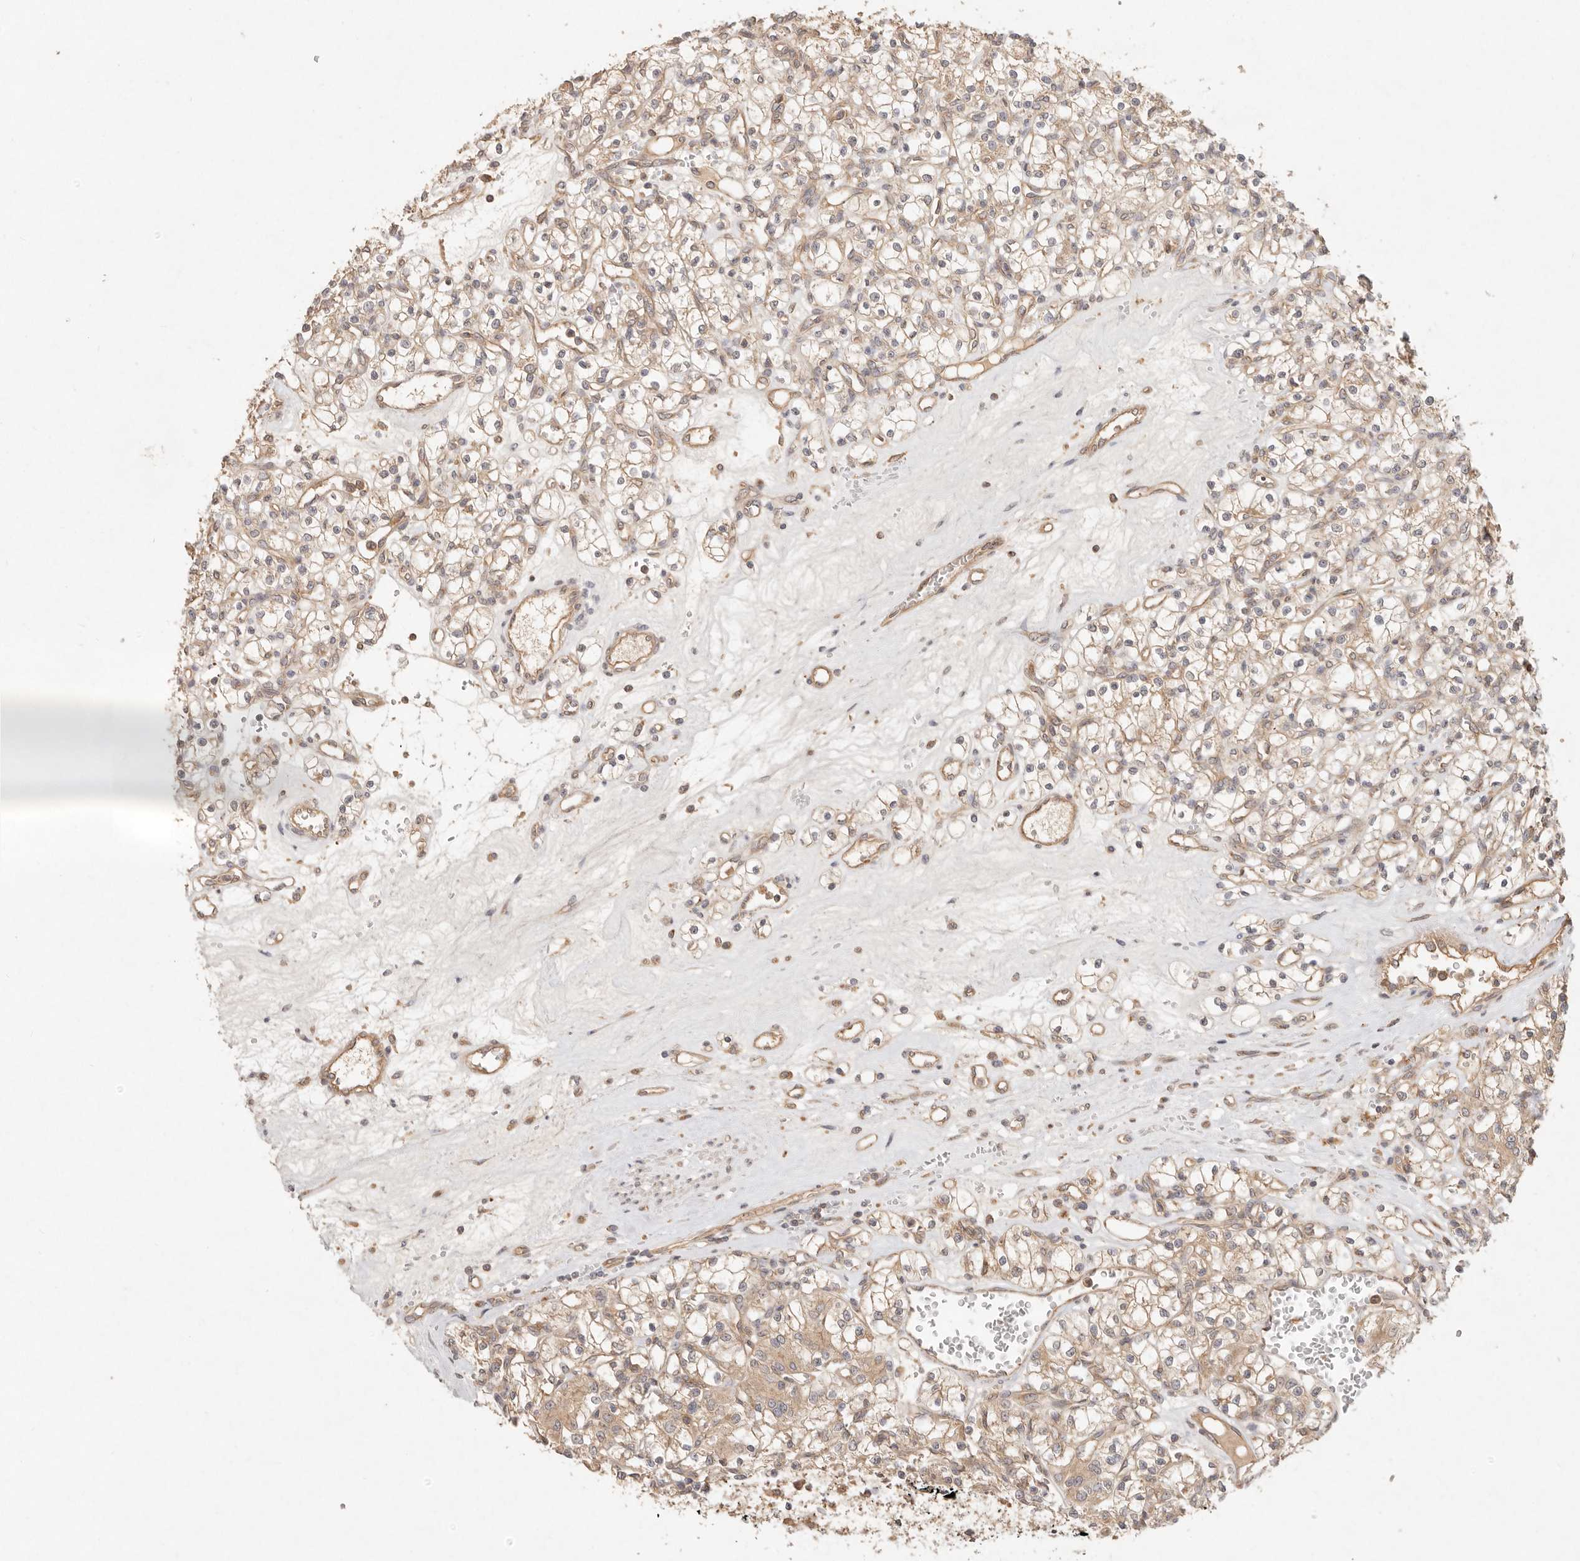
{"staining": {"intensity": "weak", "quantity": ">75%", "location": "cytoplasmic/membranous"}, "tissue": "renal cancer", "cell_type": "Tumor cells", "image_type": "cancer", "snomed": [{"axis": "morphology", "description": "Adenocarcinoma, NOS"}, {"axis": "topography", "description": "Kidney"}], "caption": "Immunohistochemical staining of renal adenocarcinoma exhibits low levels of weak cytoplasmic/membranous positivity in approximately >75% of tumor cells.", "gene": "HECTD3", "patient": {"sex": "female", "age": 59}}